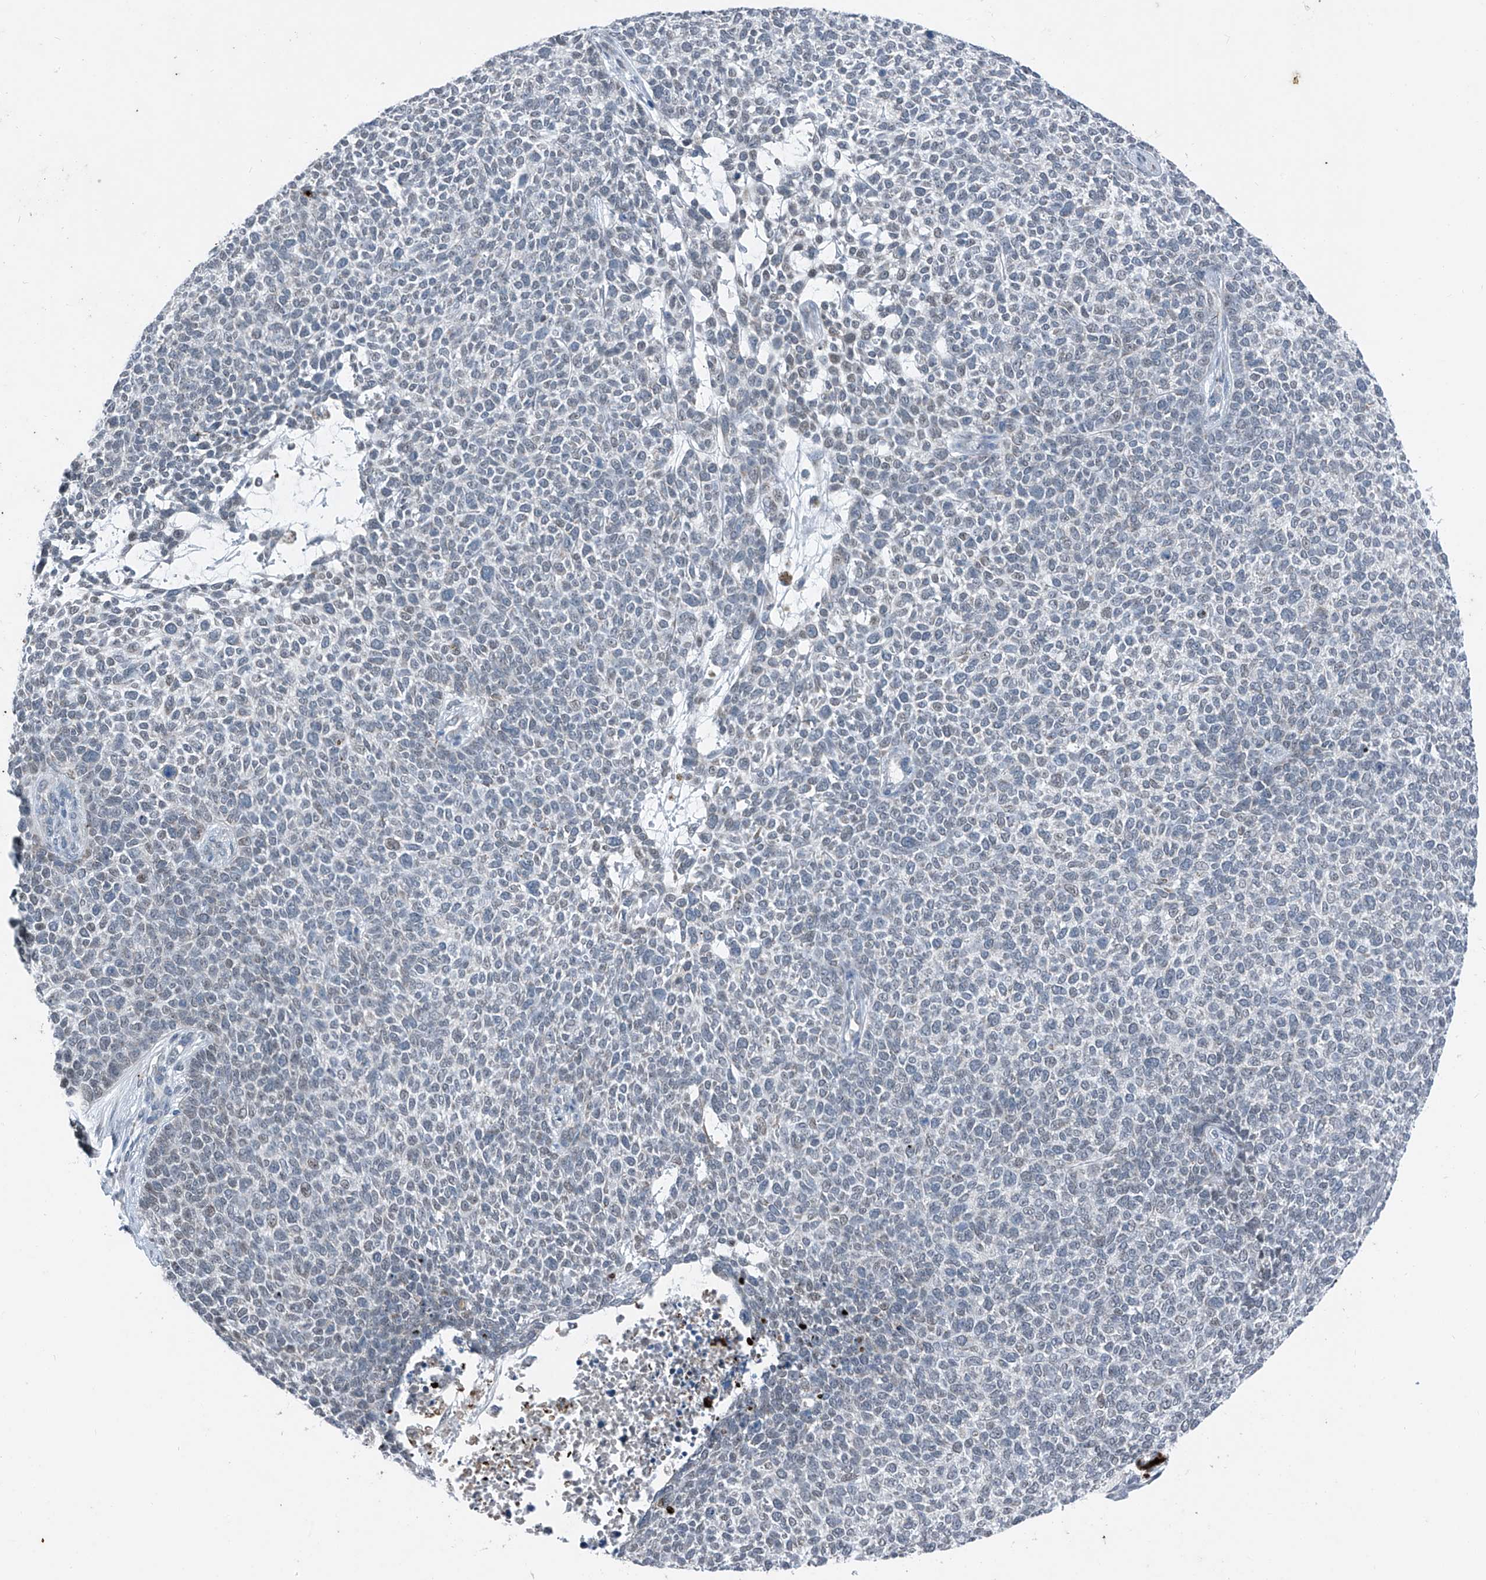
{"staining": {"intensity": "negative", "quantity": "none", "location": "none"}, "tissue": "skin cancer", "cell_type": "Tumor cells", "image_type": "cancer", "snomed": [{"axis": "morphology", "description": "Basal cell carcinoma"}, {"axis": "topography", "description": "Skin"}], "caption": "Immunohistochemistry of skin cancer exhibits no staining in tumor cells.", "gene": "DYRK1B", "patient": {"sex": "female", "age": 84}}